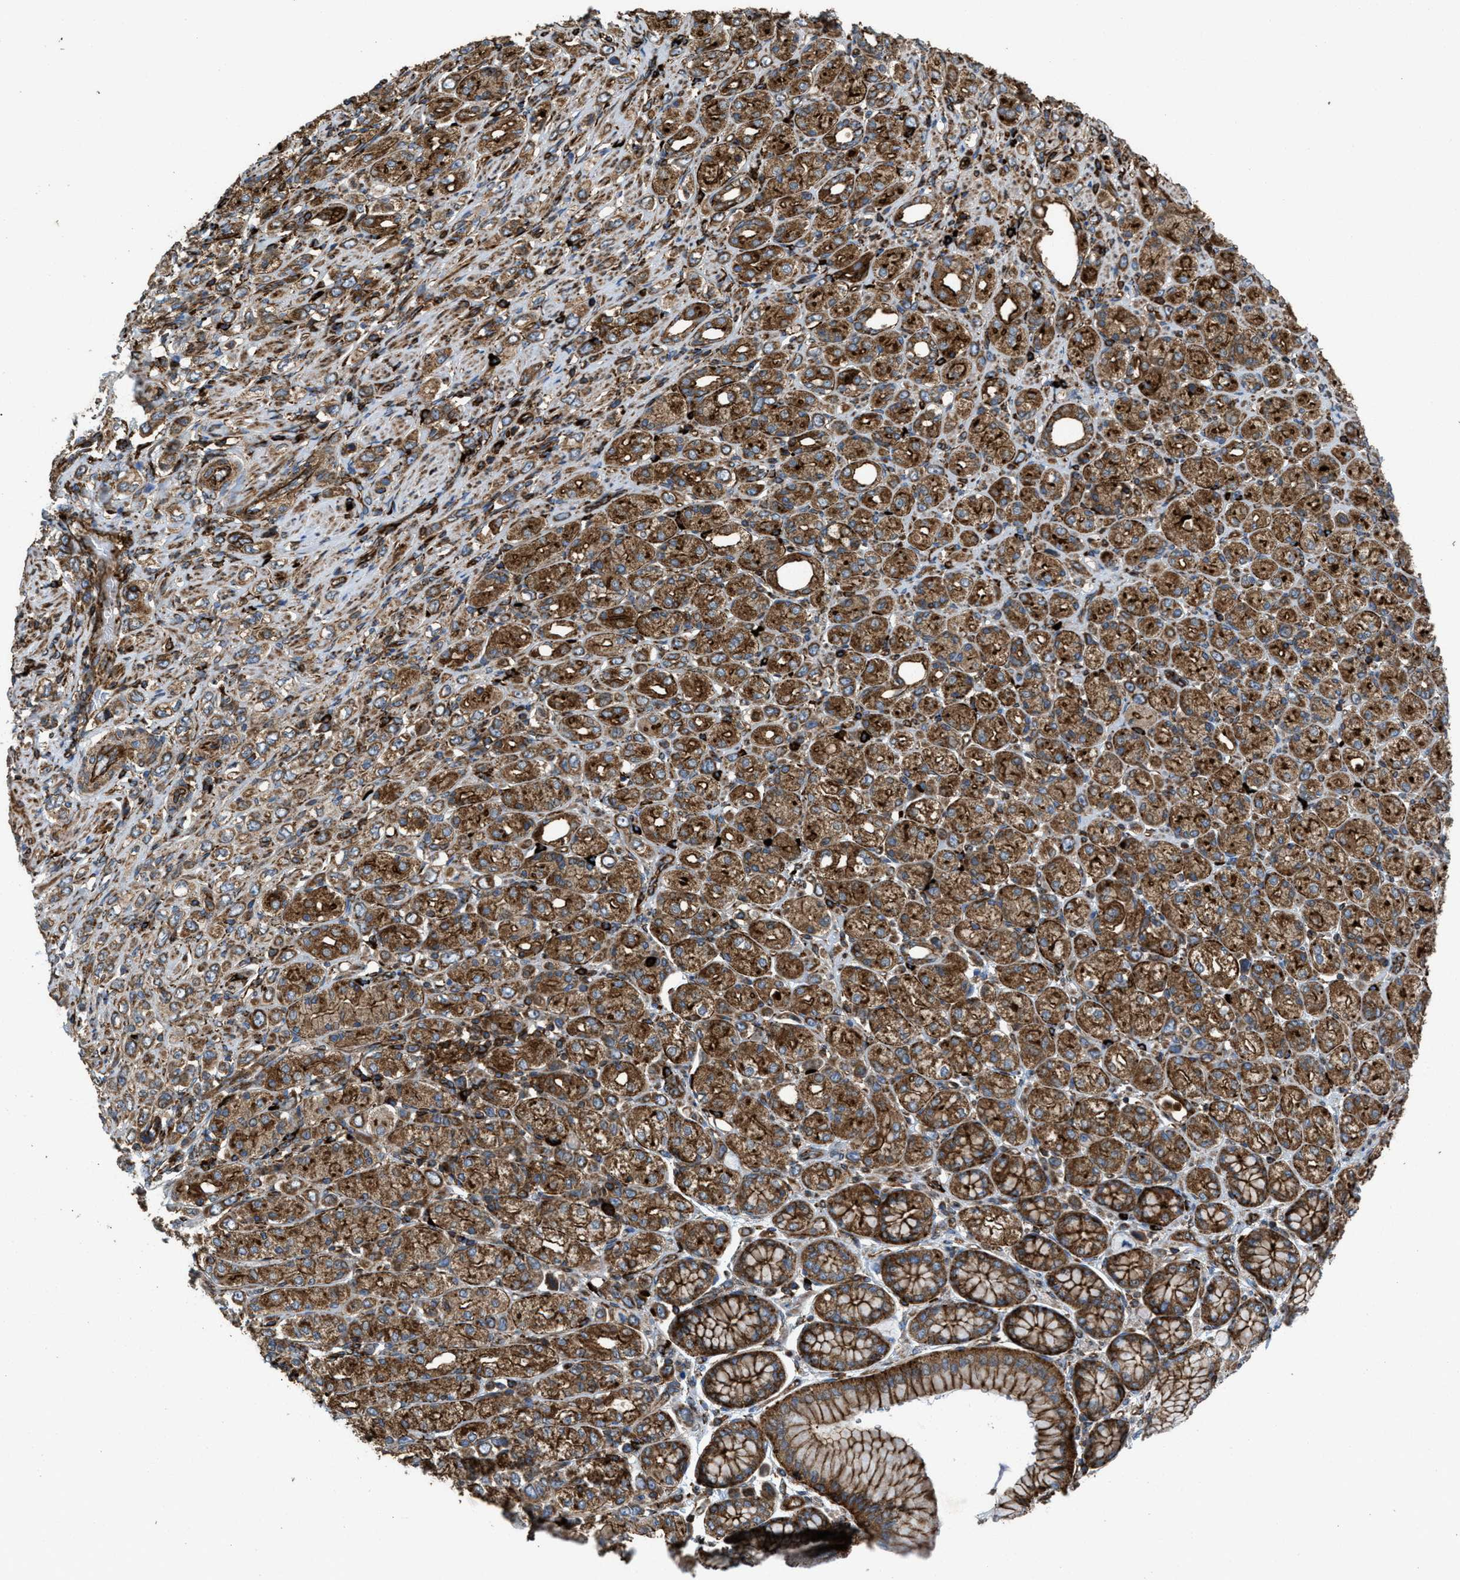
{"staining": {"intensity": "moderate", "quantity": ">75%", "location": "cytoplasmic/membranous"}, "tissue": "stomach cancer", "cell_type": "Tumor cells", "image_type": "cancer", "snomed": [{"axis": "morphology", "description": "Adenocarcinoma, NOS"}, {"axis": "topography", "description": "Stomach"}], "caption": "Tumor cells demonstrate moderate cytoplasmic/membranous staining in about >75% of cells in stomach cancer (adenocarcinoma).", "gene": "EGLN1", "patient": {"sex": "female", "age": 65}}